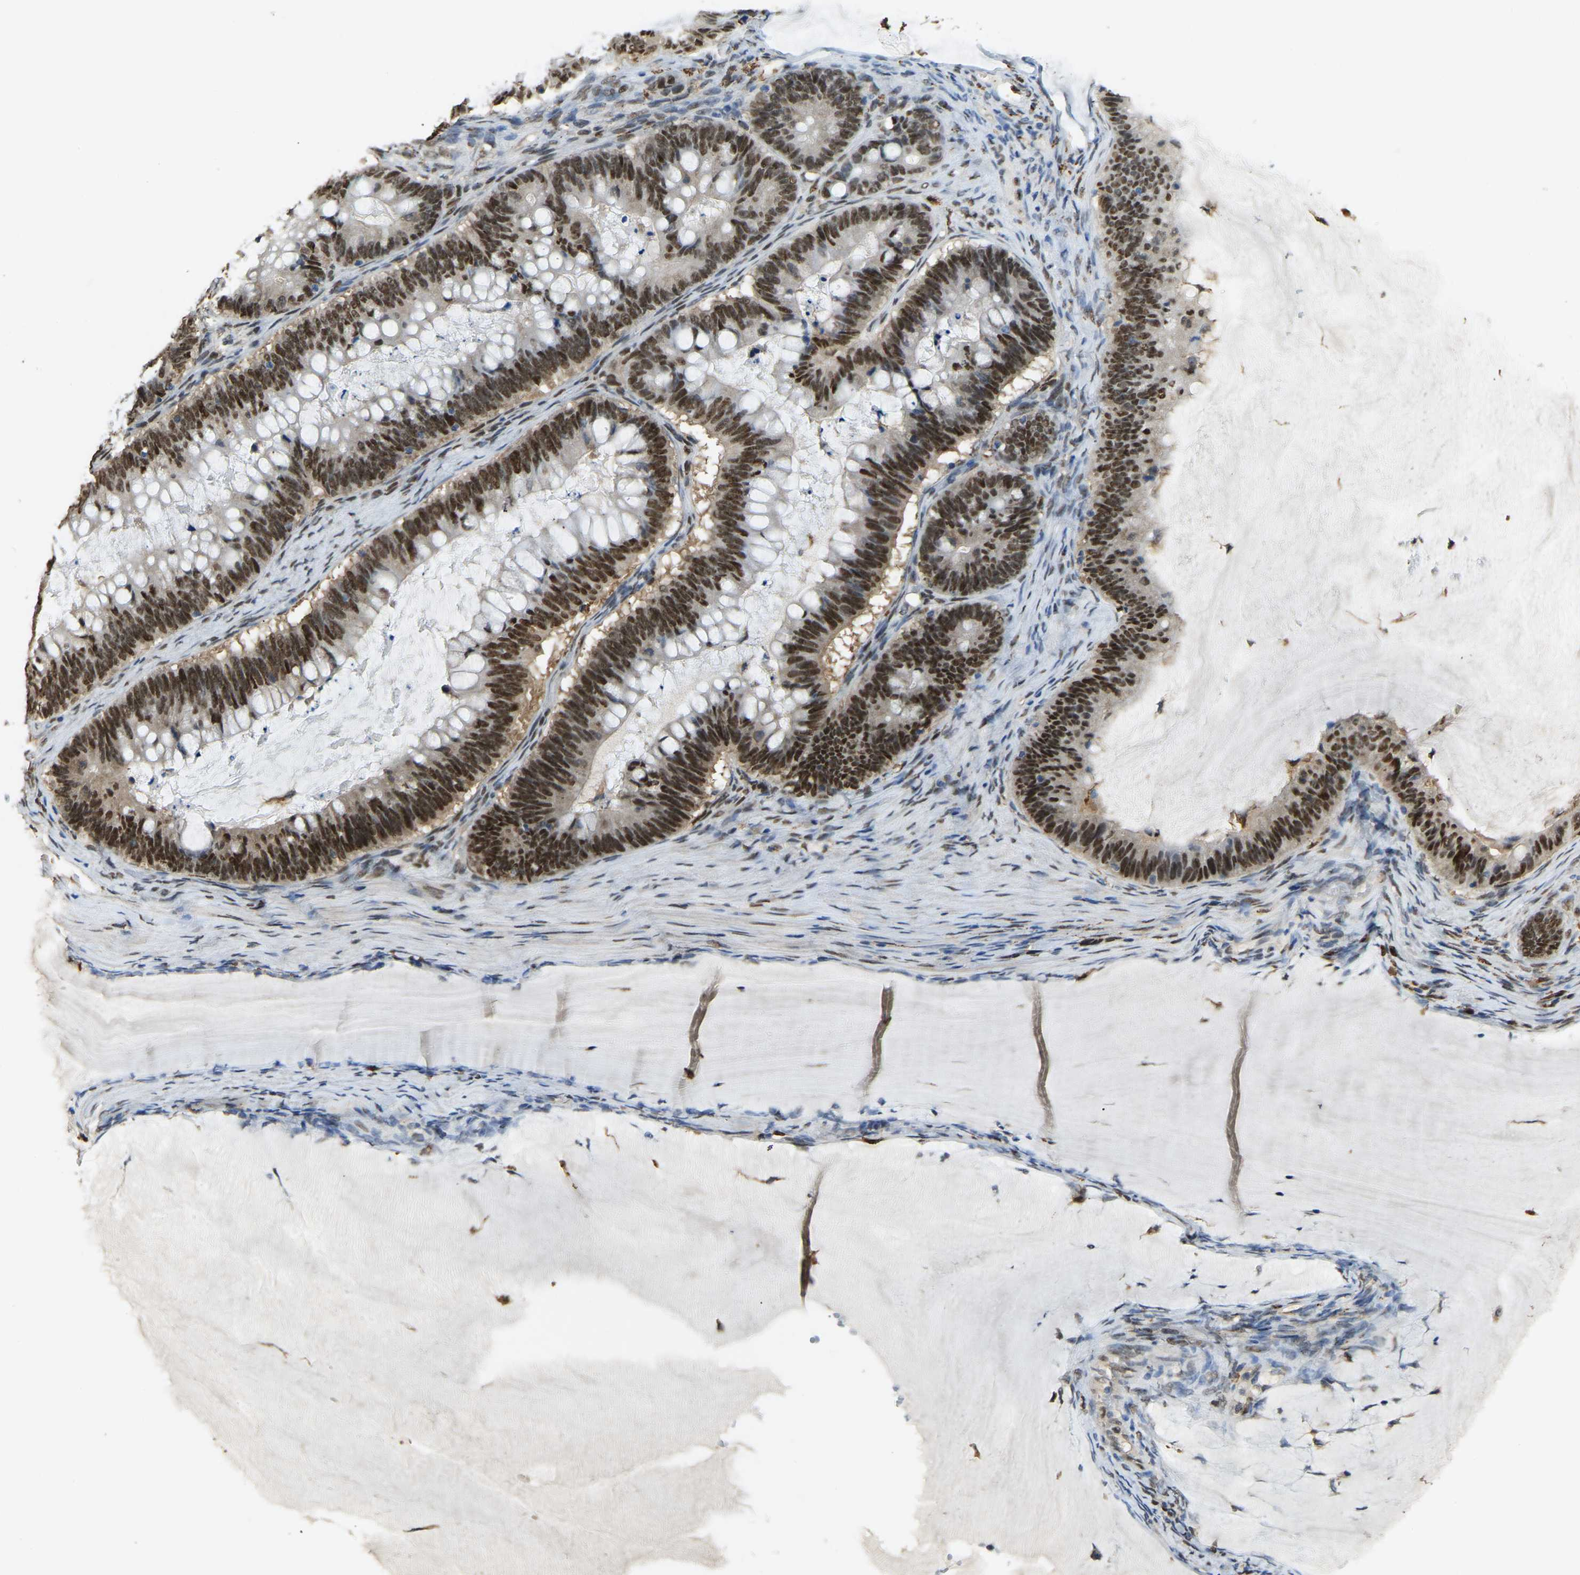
{"staining": {"intensity": "strong", "quantity": ">75%", "location": "cytoplasmic/membranous,nuclear"}, "tissue": "ovarian cancer", "cell_type": "Tumor cells", "image_type": "cancer", "snomed": [{"axis": "morphology", "description": "Cystadenocarcinoma, mucinous, NOS"}, {"axis": "topography", "description": "Ovary"}], "caption": "This histopathology image reveals immunohistochemistry (IHC) staining of ovarian cancer (mucinous cystadenocarcinoma), with high strong cytoplasmic/membranous and nuclear expression in approximately >75% of tumor cells.", "gene": "NANS", "patient": {"sex": "female", "age": 61}}